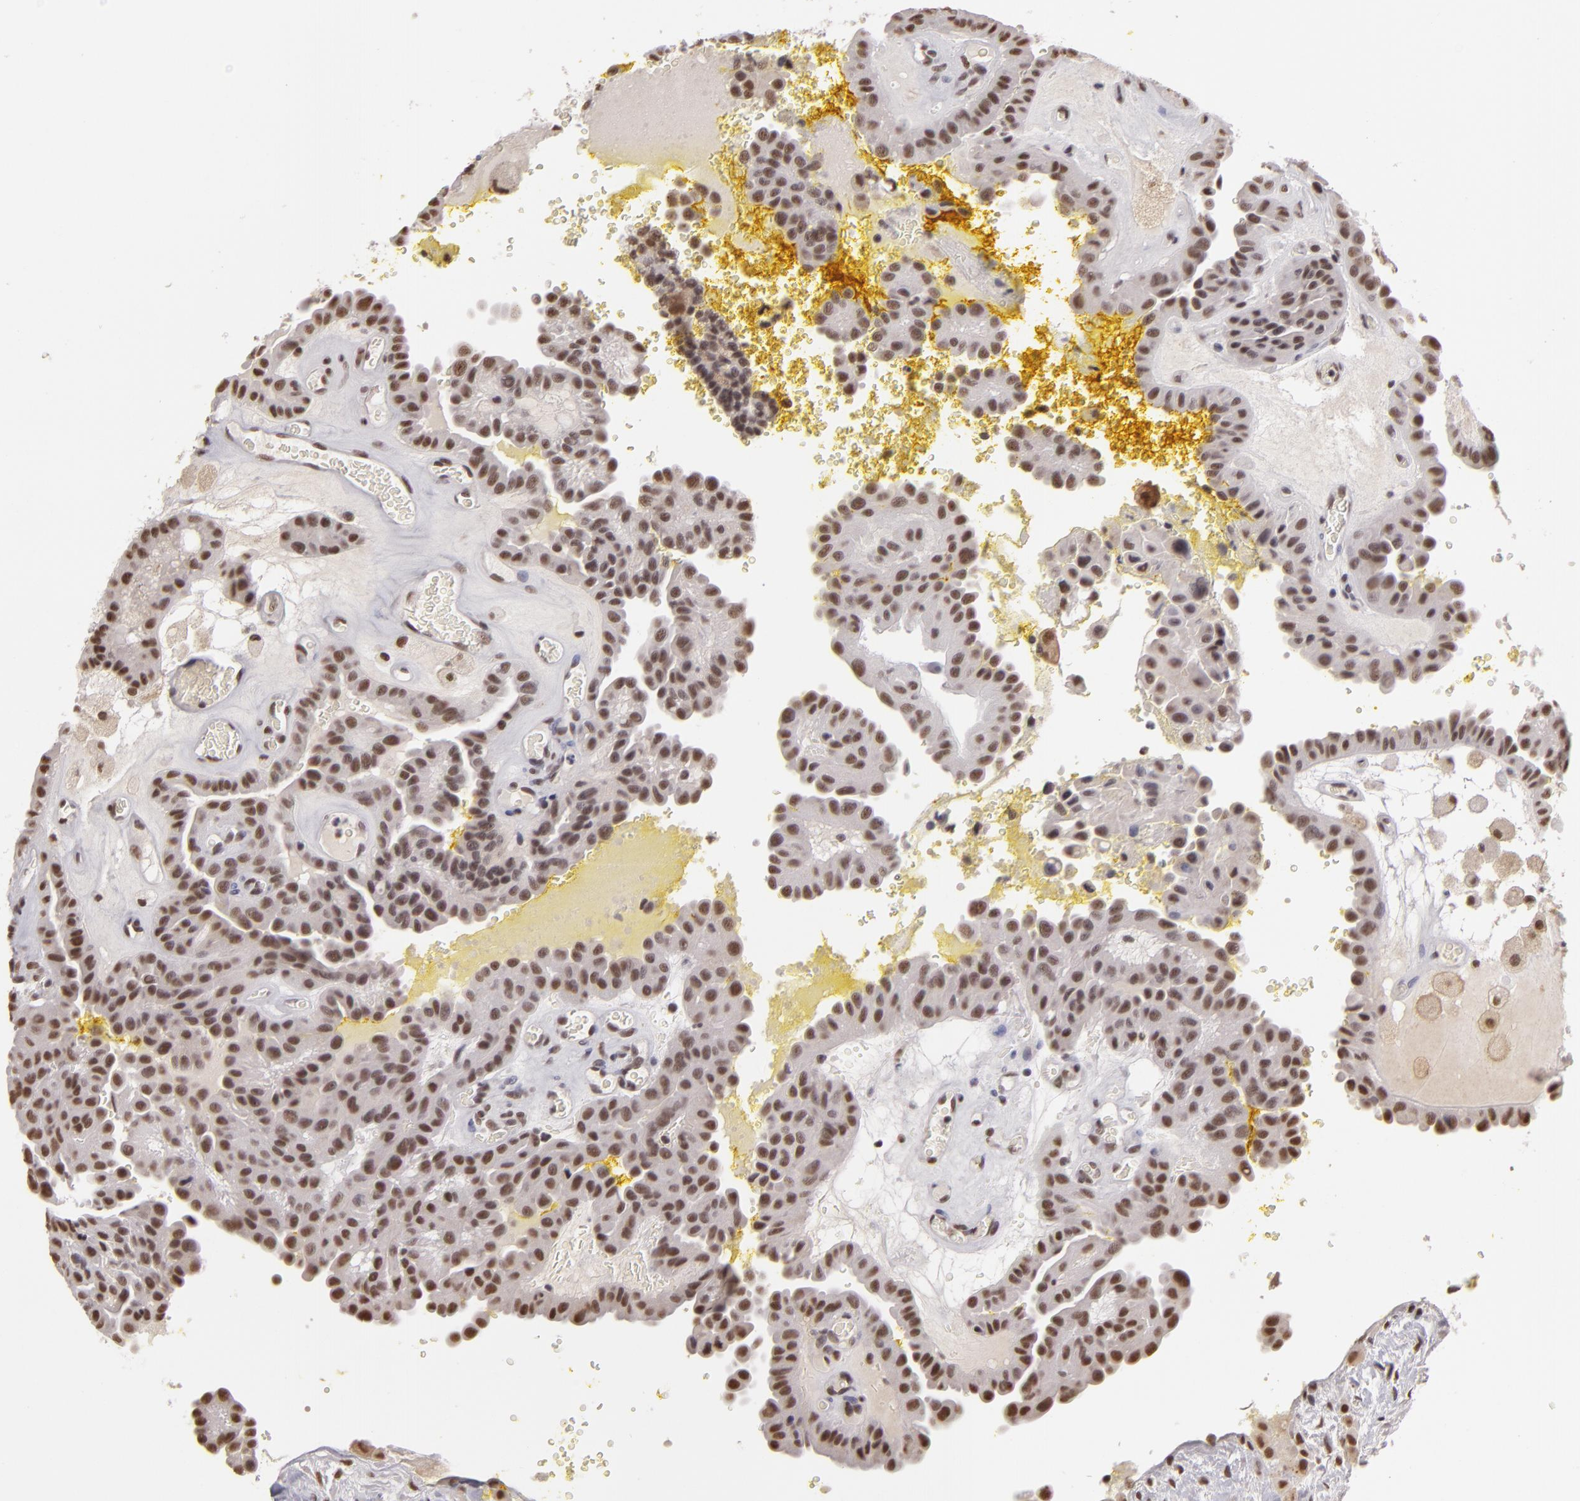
{"staining": {"intensity": "moderate", "quantity": ">75%", "location": "nuclear"}, "tissue": "thyroid cancer", "cell_type": "Tumor cells", "image_type": "cancer", "snomed": [{"axis": "morphology", "description": "Papillary adenocarcinoma, NOS"}, {"axis": "topography", "description": "Thyroid gland"}], "caption": "This micrograph displays immunohistochemistry staining of human thyroid papillary adenocarcinoma, with medium moderate nuclear expression in about >75% of tumor cells.", "gene": "INTS6", "patient": {"sex": "male", "age": 87}}